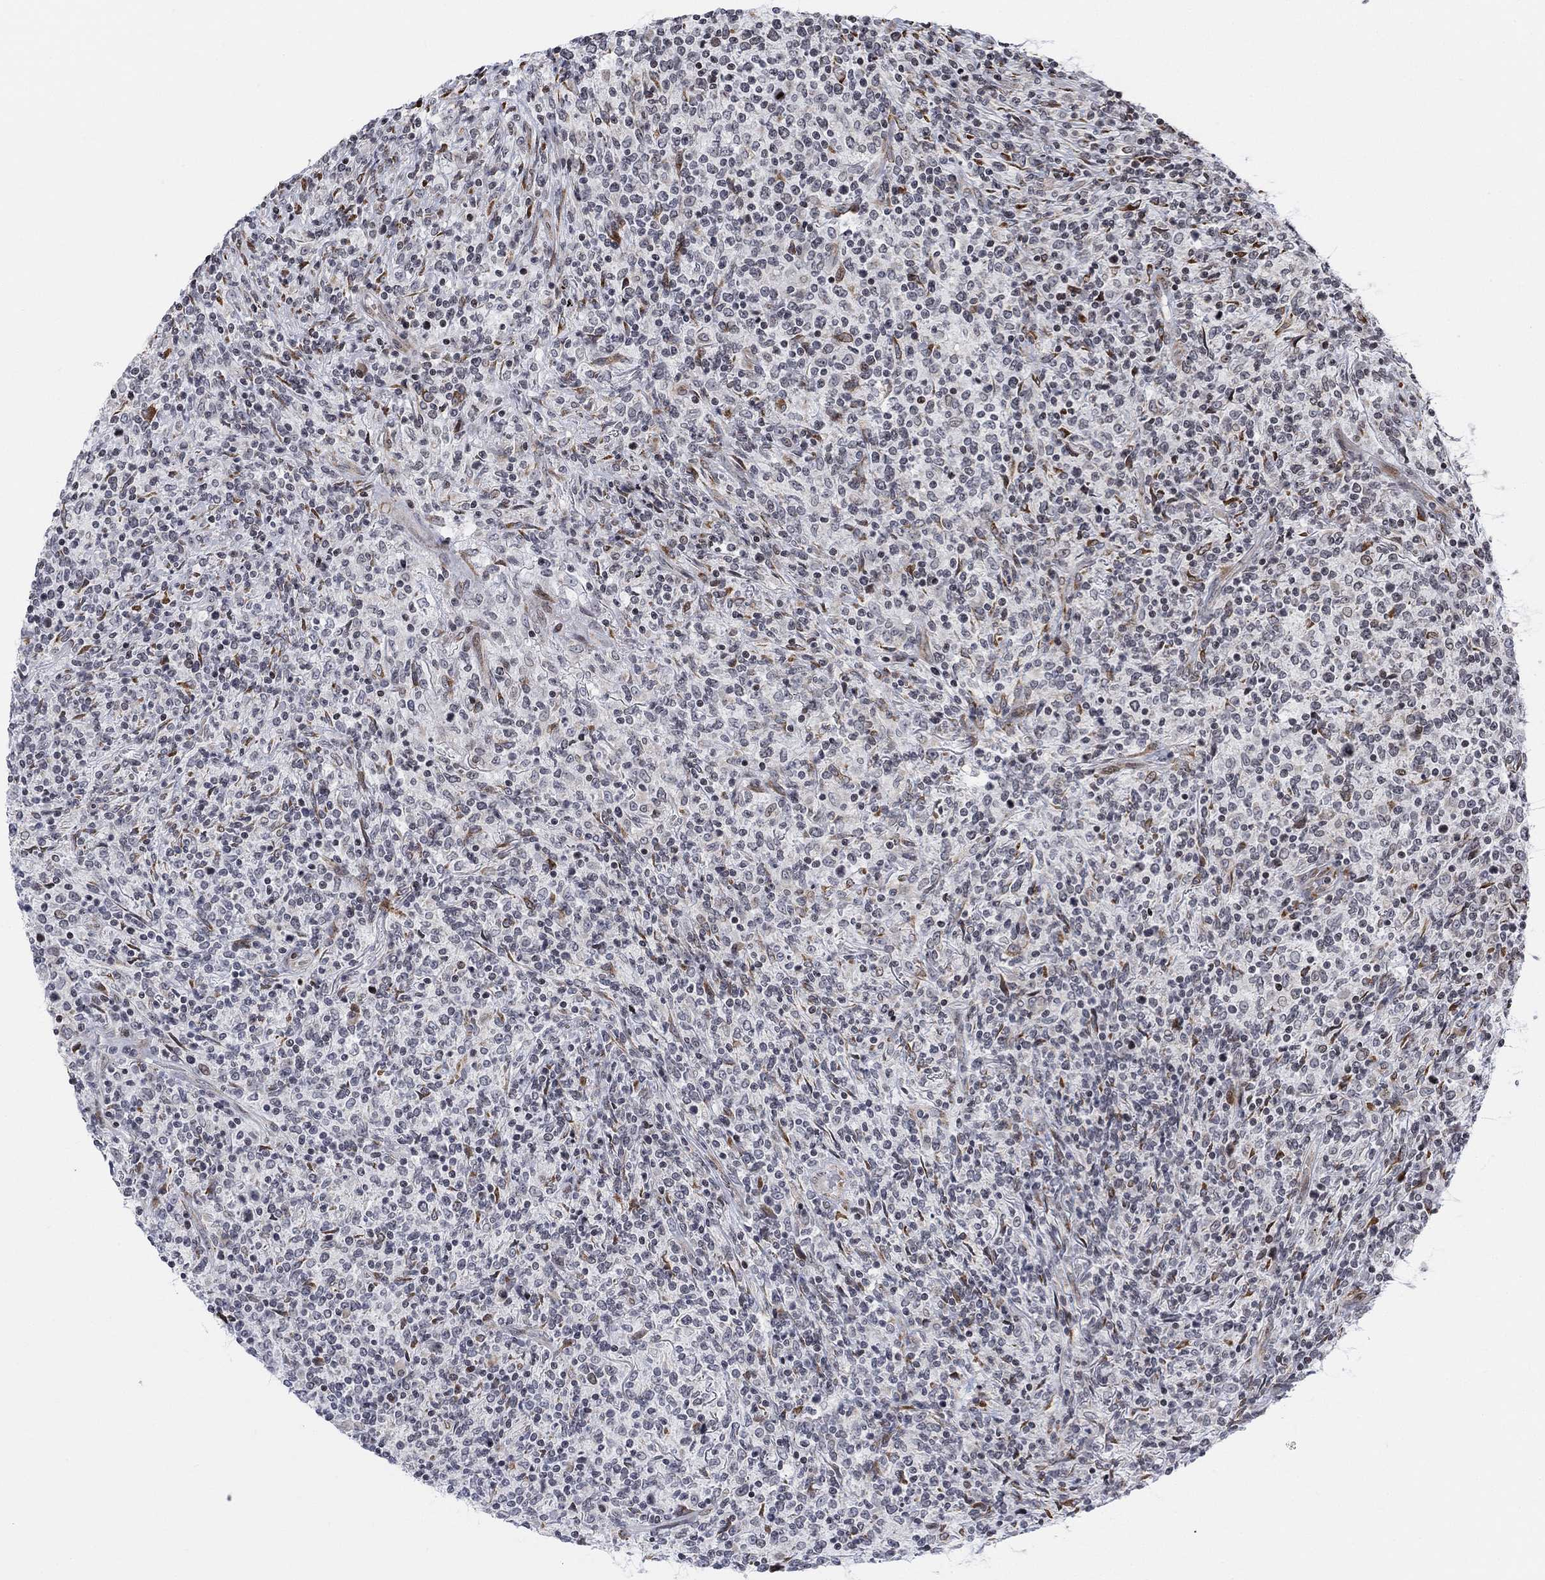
{"staining": {"intensity": "negative", "quantity": "none", "location": "none"}, "tissue": "lymphoma", "cell_type": "Tumor cells", "image_type": "cancer", "snomed": [{"axis": "morphology", "description": "Malignant lymphoma, non-Hodgkin's type, High grade"}, {"axis": "topography", "description": "Lung"}], "caption": "The micrograph displays no staining of tumor cells in lymphoma.", "gene": "ABHD14A", "patient": {"sex": "male", "age": 79}}